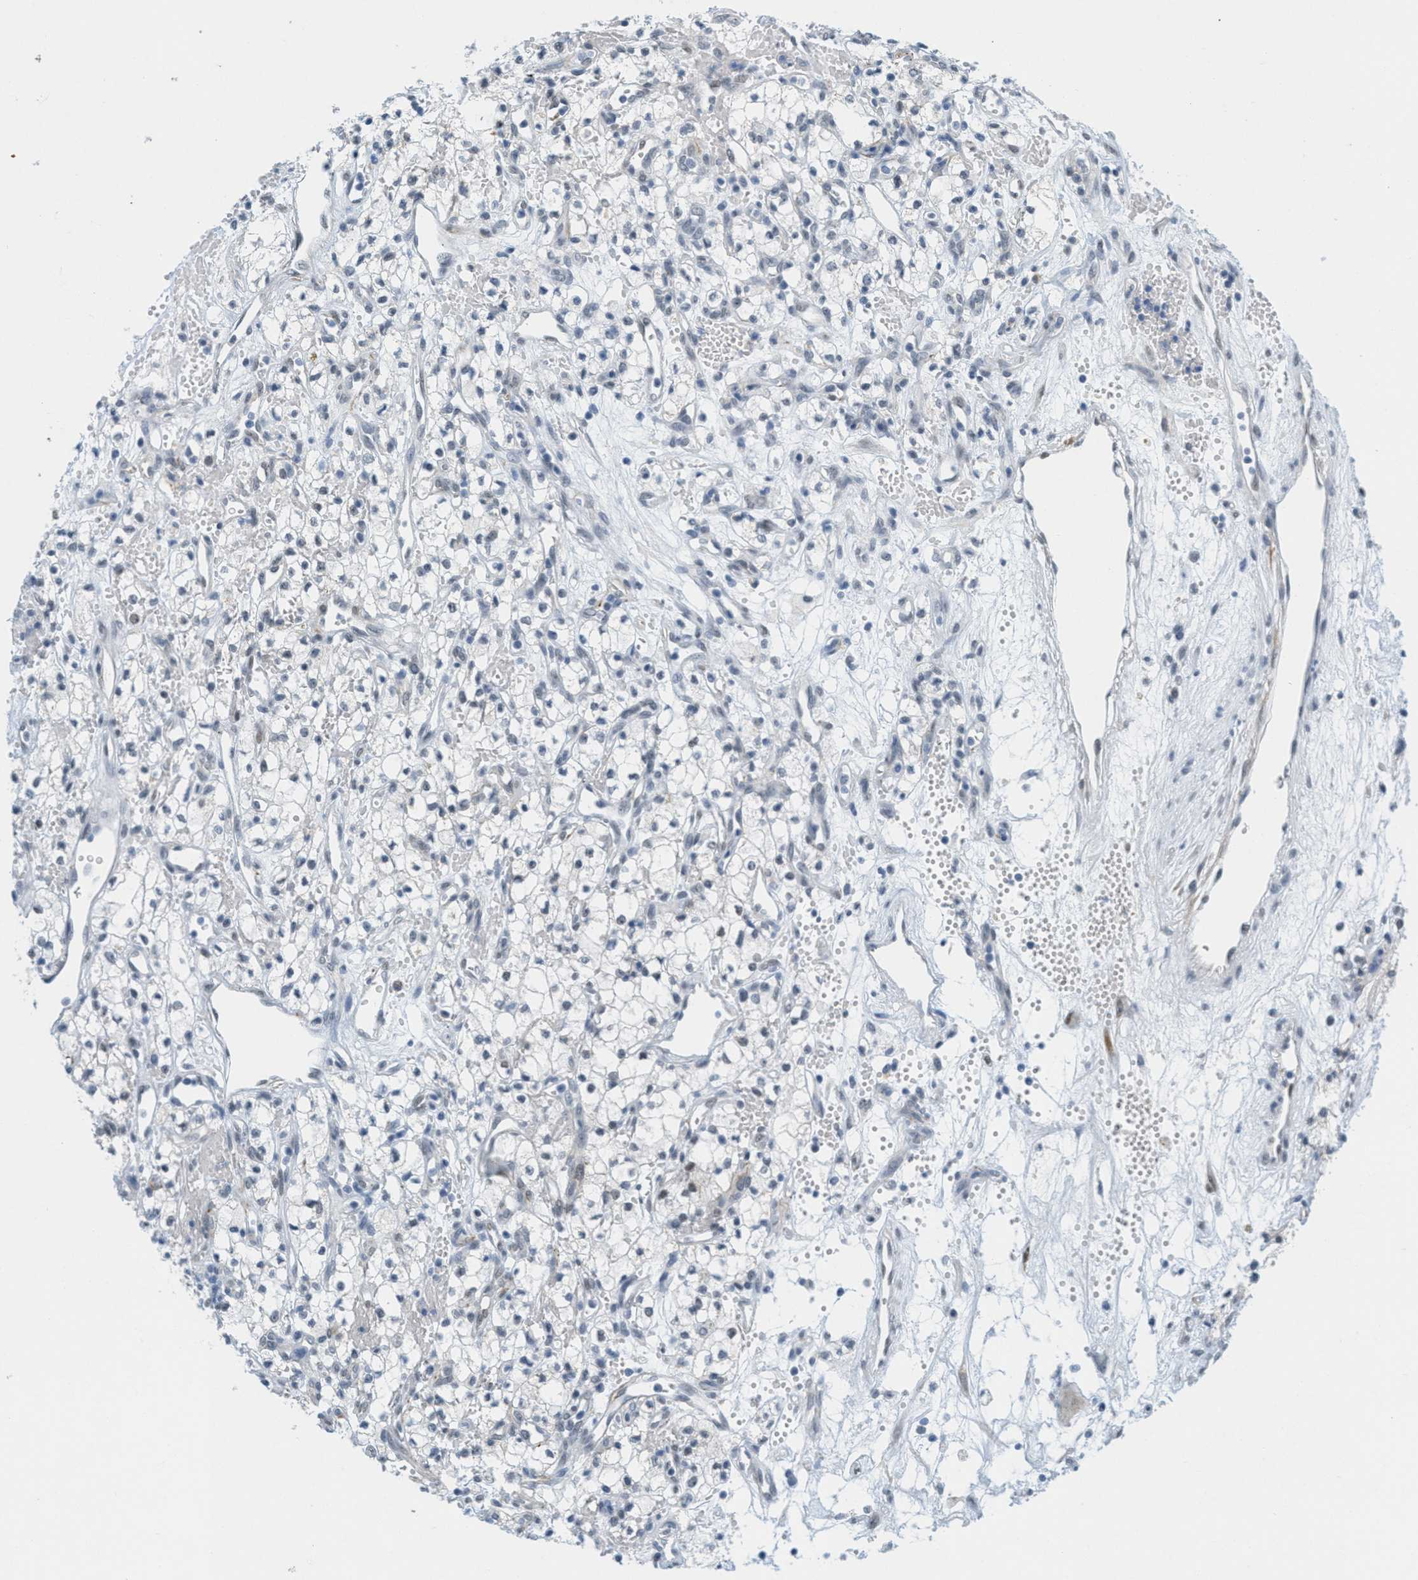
{"staining": {"intensity": "negative", "quantity": "none", "location": "none"}, "tissue": "renal cancer", "cell_type": "Tumor cells", "image_type": "cancer", "snomed": [{"axis": "morphology", "description": "Adenocarcinoma, NOS"}, {"axis": "topography", "description": "Kidney"}], "caption": "High magnification brightfield microscopy of renal cancer stained with DAB (brown) and counterstained with hematoxylin (blue): tumor cells show no significant staining.", "gene": "HS3ST2", "patient": {"sex": "male", "age": 59}}